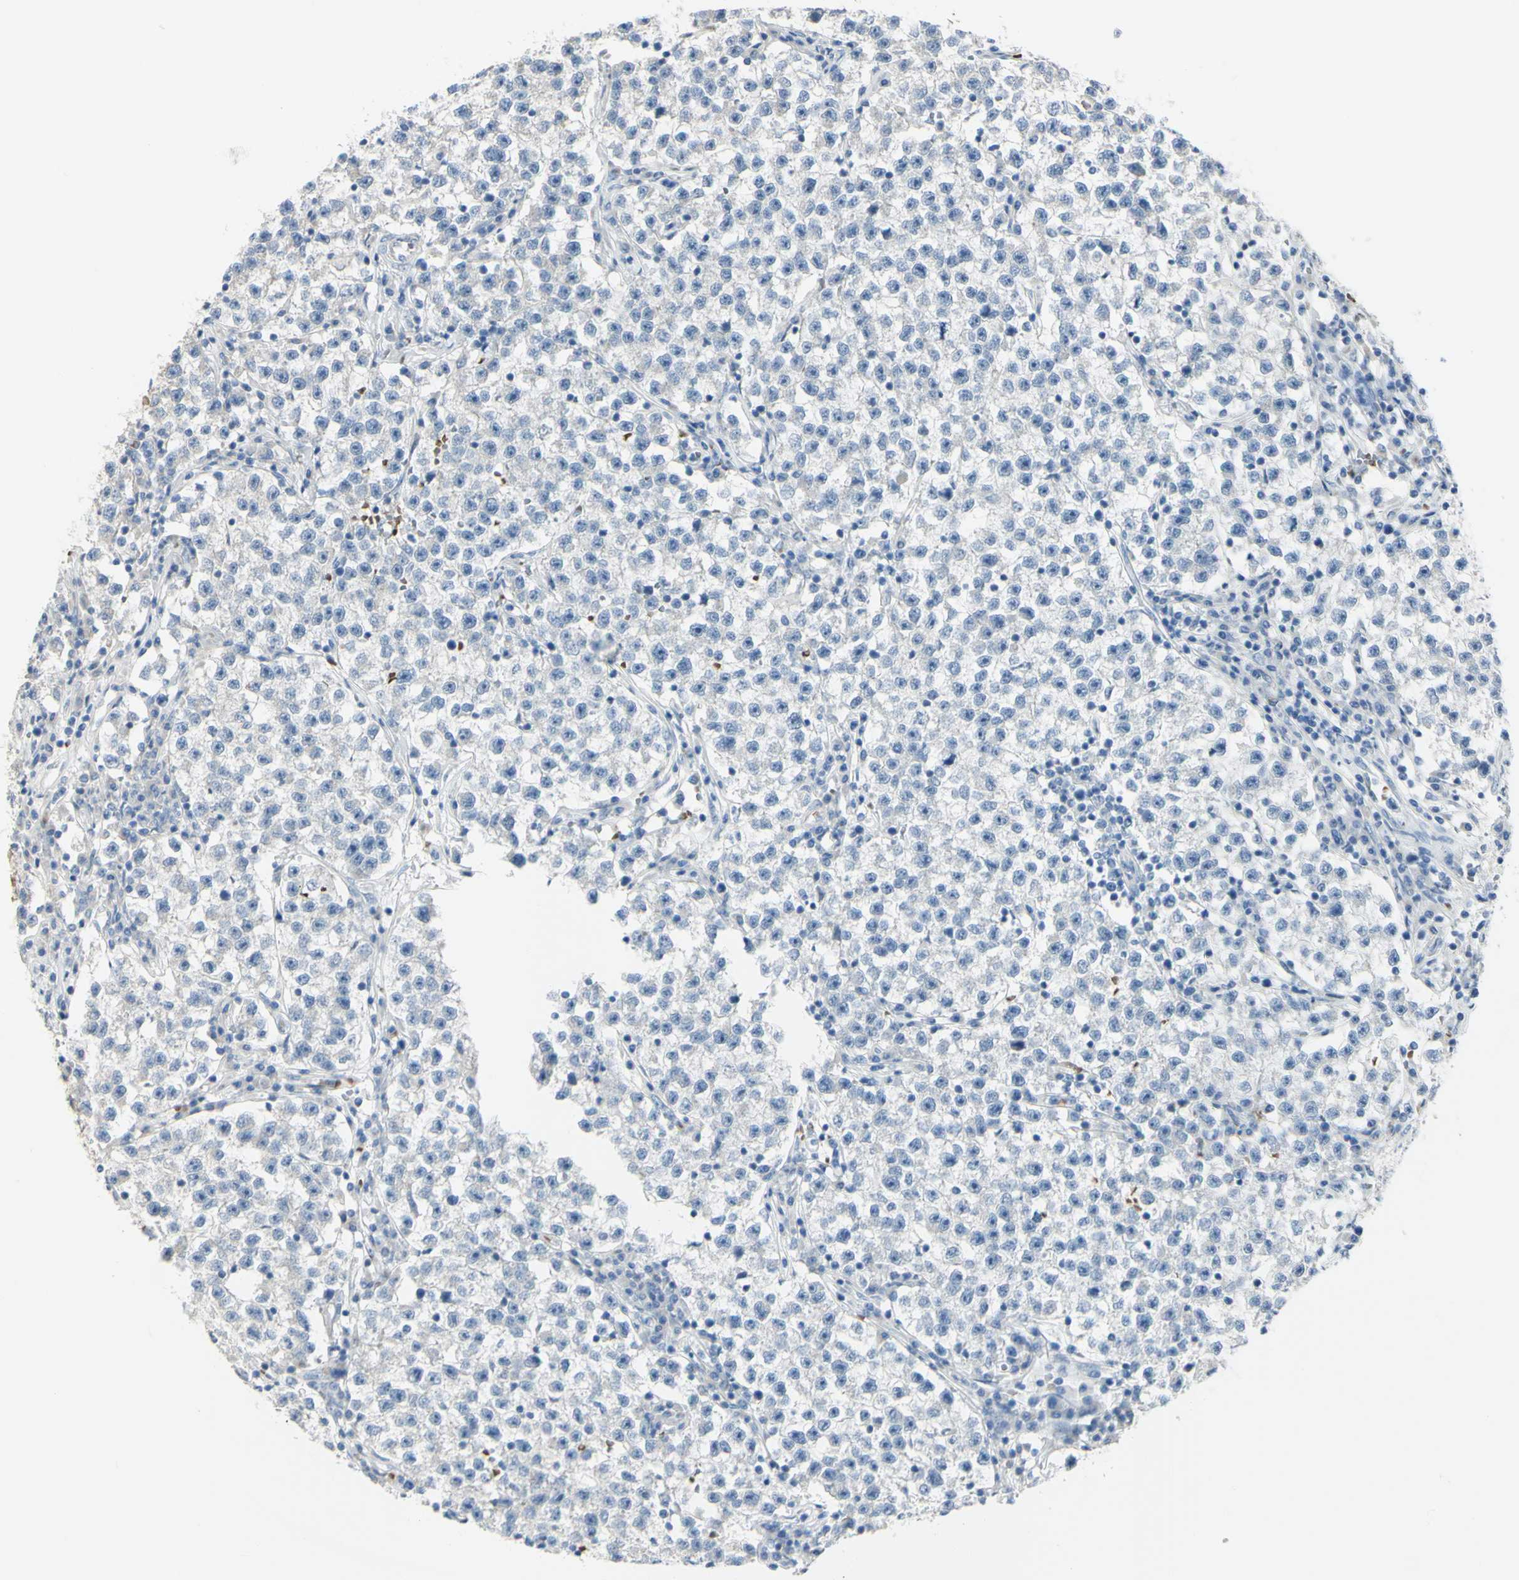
{"staining": {"intensity": "negative", "quantity": "none", "location": "none"}, "tissue": "testis cancer", "cell_type": "Tumor cells", "image_type": "cancer", "snomed": [{"axis": "morphology", "description": "Seminoma, NOS"}, {"axis": "topography", "description": "Testis"}], "caption": "IHC photomicrograph of human seminoma (testis) stained for a protein (brown), which exhibits no positivity in tumor cells.", "gene": "NCBP2L", "patient": {"sex": "male", "age": 22}}